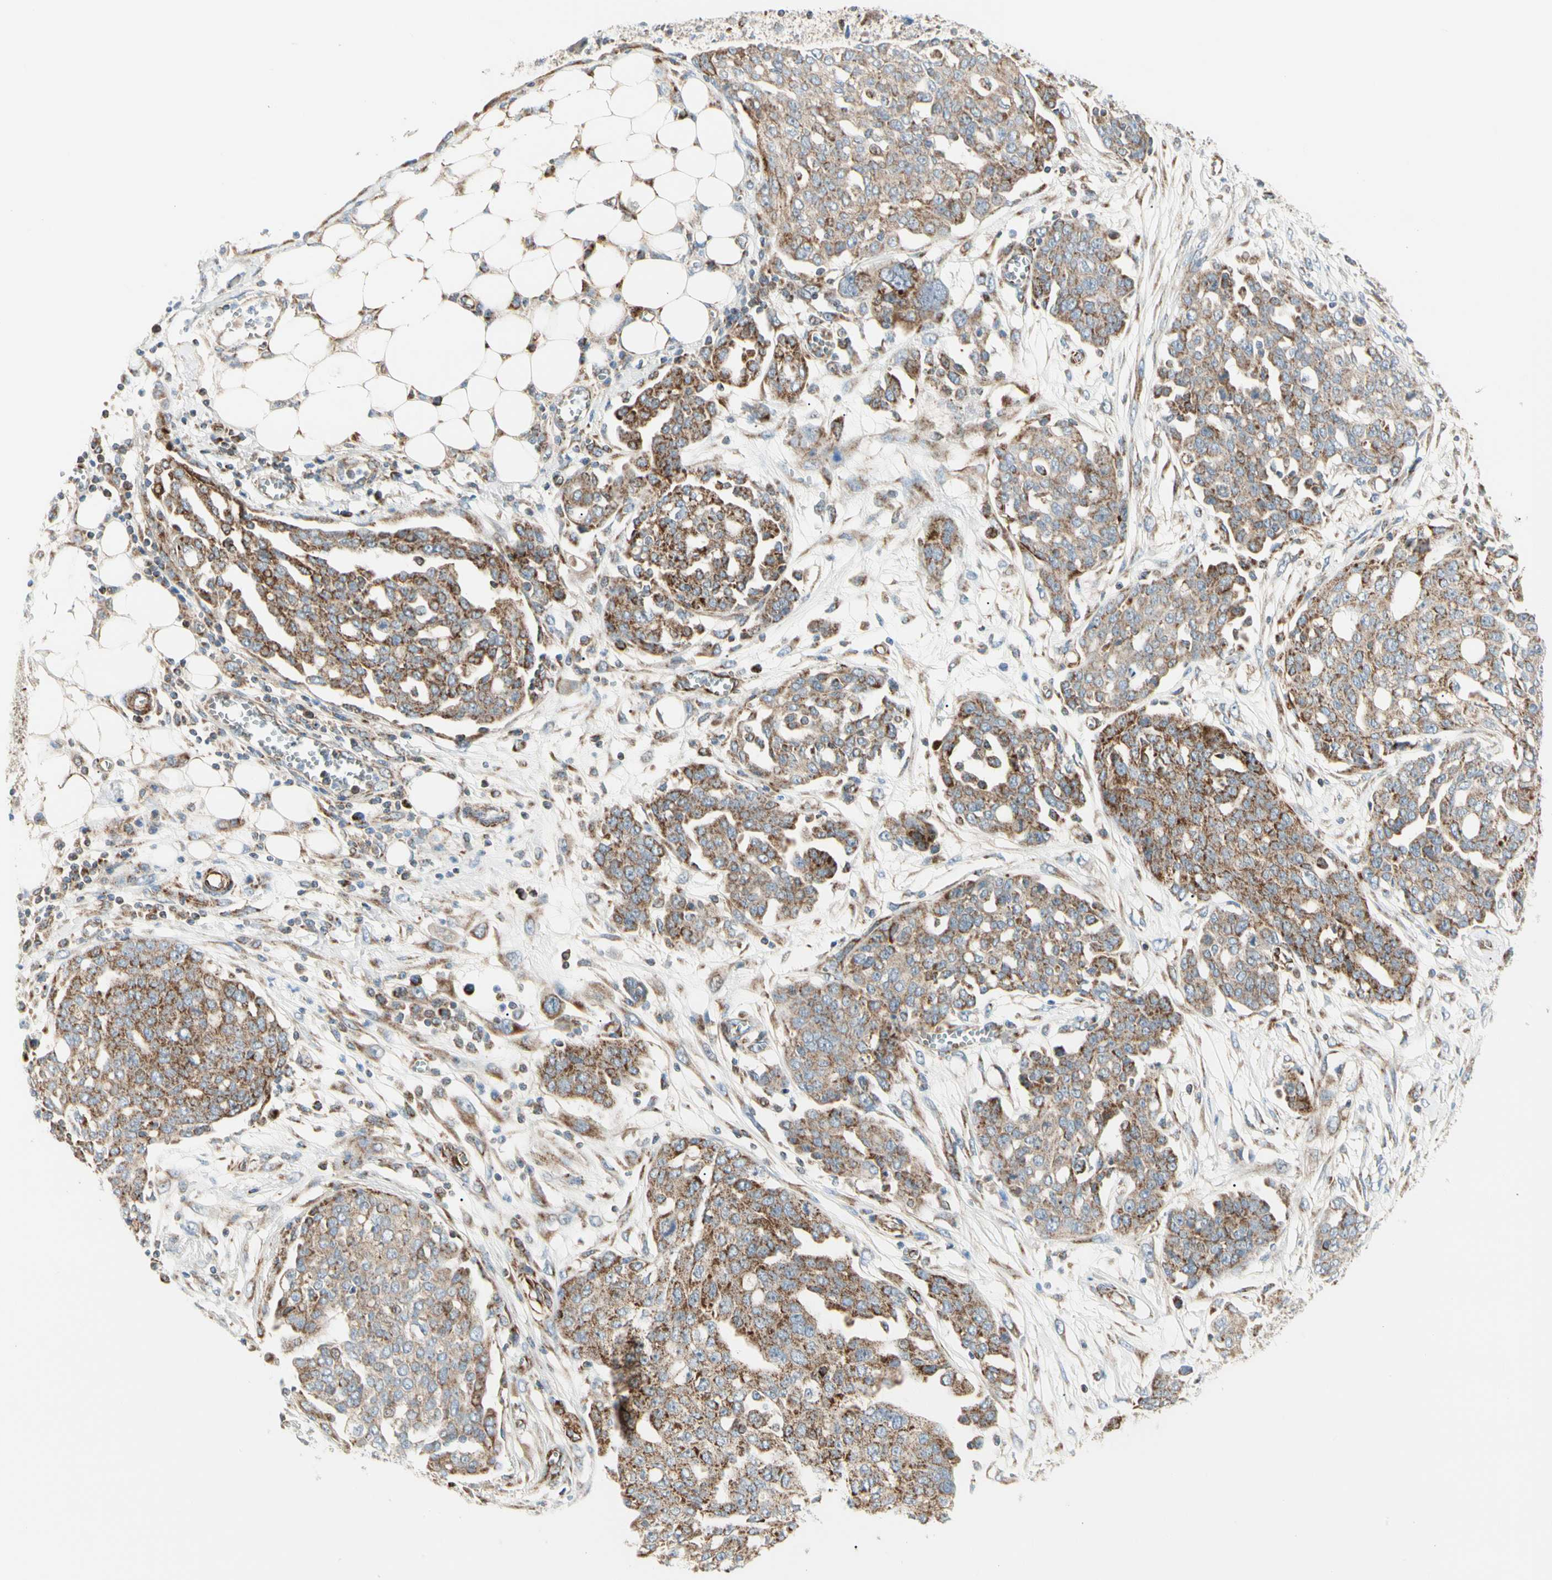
{"staining": {"intensity": "moderate", "quantity": ">75%", "location": "cytoplasmic/membranous"}, "tissue": "ovarian cancer", "cell_type": "Tumor cells", "image_type": "cancer", "snomed": [{"axis": "morphology", "description": "Cystadenocarcinoma, serous, NOS"}, {"axis": "topography", "description": "Soft tissue"}, {"axis": "topography", "description": "Ovary"}], "caption": "This photomicrograph shows ovarian serous cystadenocarcinoma stained with immunohistochemistry to label a protein in brown. The cytoplasmic/membranous of tumor cells show moderate positivity for the protein. Nuclei are counter-stained blue.", "gene": "TBC1D10A", "patient": {"sex": "female", "age": 57}}